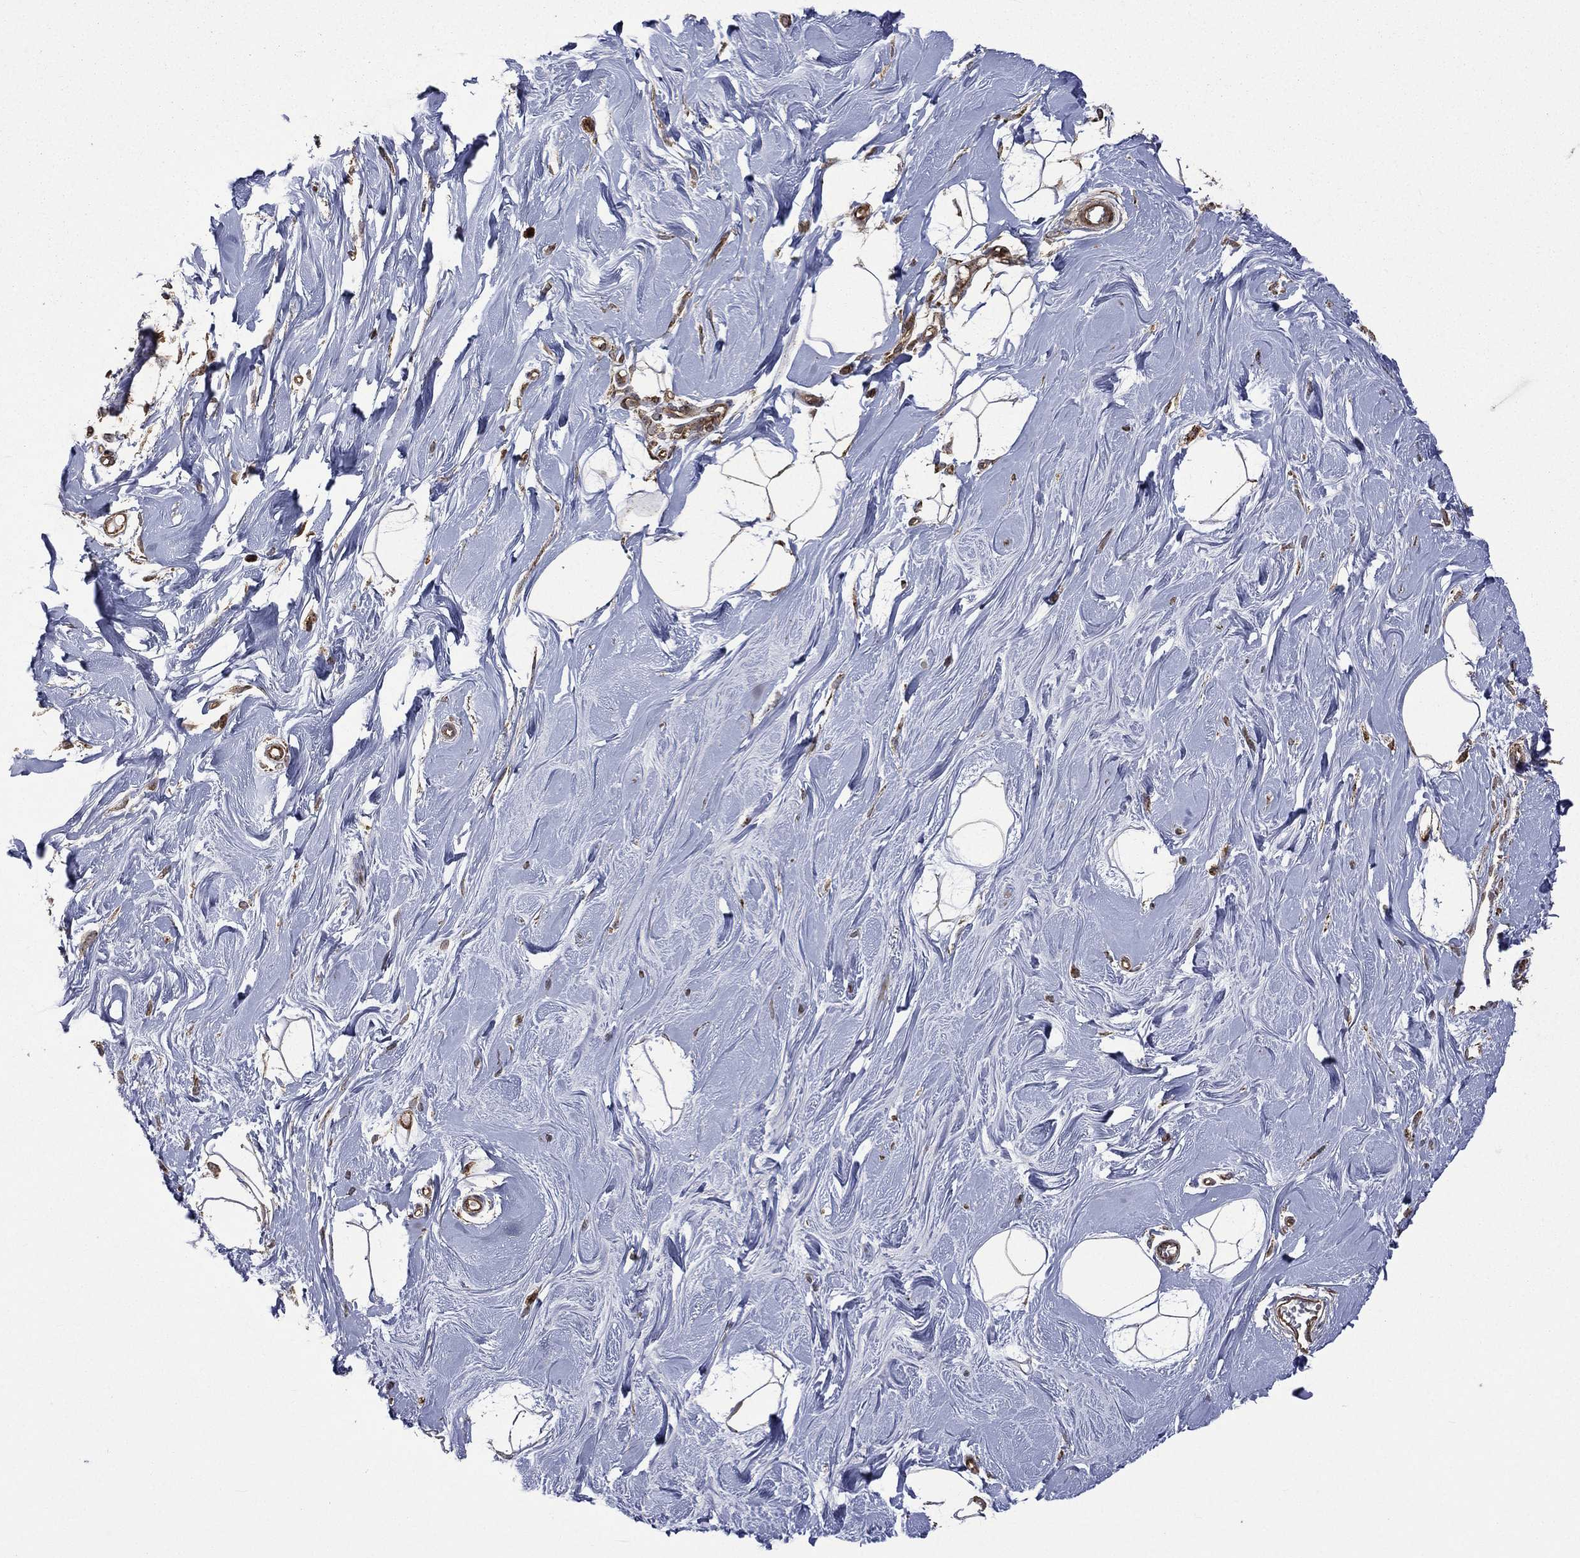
{"staining": {"intensity": "strong", "quantity": "<25%", "location": "cytoplasmic/membranous,nuclear"}, "tissue": "adipose tissue", "cell_type": "Adipocytes", "image_type": "normal", "snomed": [{"axis": "morphology", "description": "Normal tissue, NOS"}, {"axis": "topography", "description": "Breast"}], "caption": "About <25% of adipocytes in benign human adipose tissue reveal strong cytoplasmic/membranous,nuclear protein expression as visualized by brown immunohistochemical staining.", "gene": "GIMAP6", "patient": {"sex": "female", "age": 49}}